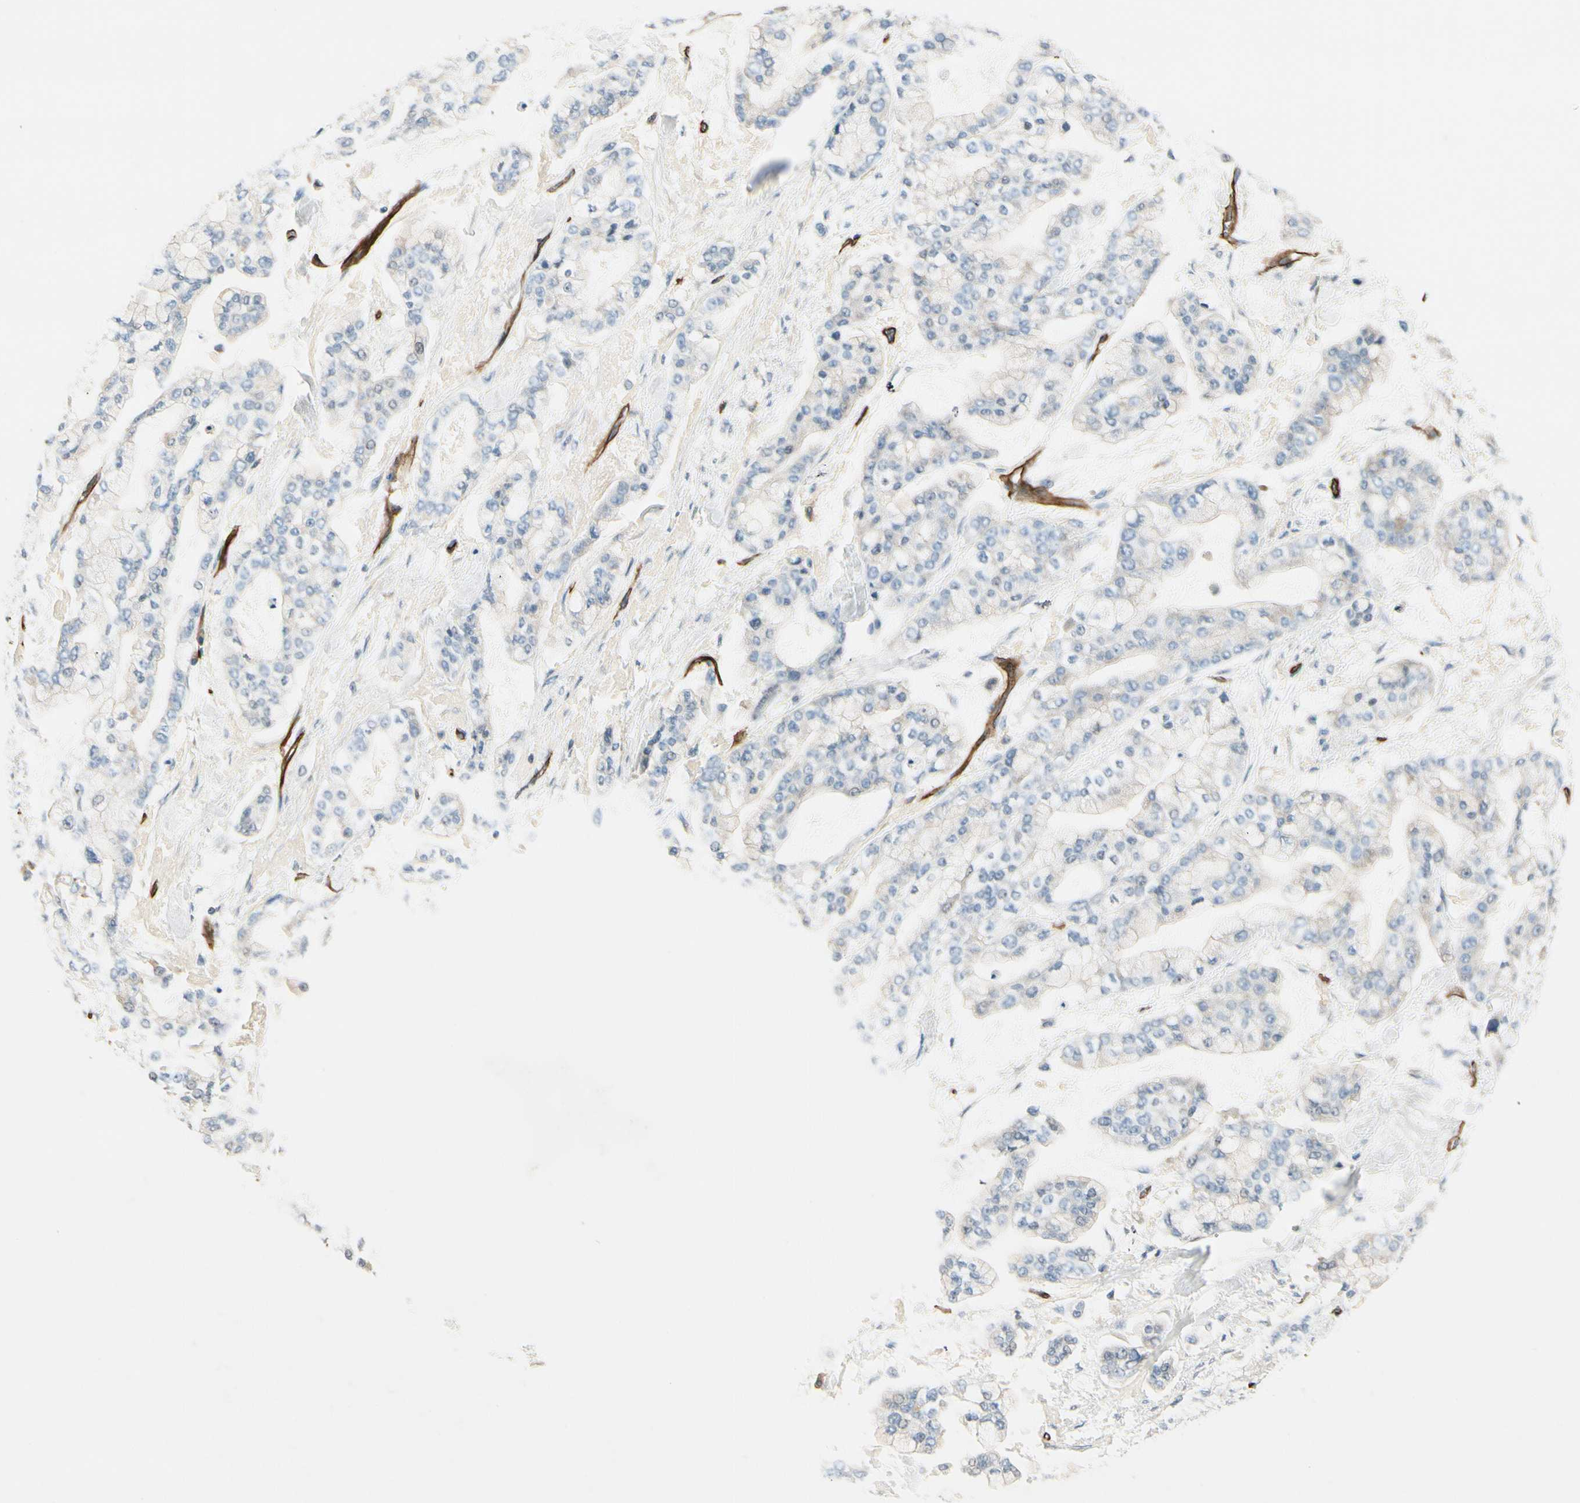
{"staining": {"intensity": "negative", "quantity": "none", "location": "none"}, "tissue": "stomach cancer", "cell_type": "Tumor cells", "image_type": "cancer", "snomed": [{"axis": "morphology", "description": "Normal tissue, NOS"}, {"axis": "morphology", "description": "Adenocarcinoma, NOS"}, {"axis": "topography", "description": "Stomach, upper"}, {"axis": "topography", "description": "Stomach"}], "caption": "Immunohistochemistry (IHC) image of human stomach adenocarcinoma stained for a protein (brown), which shows no positivity in tumor cells. Brightfield microscopy of immunohistochemistry stained with DAB (brown) and hematoxylin (blue), captured at high magnification.", "gene": "CD93", "patient": {"sex": "male", "age": 76}}